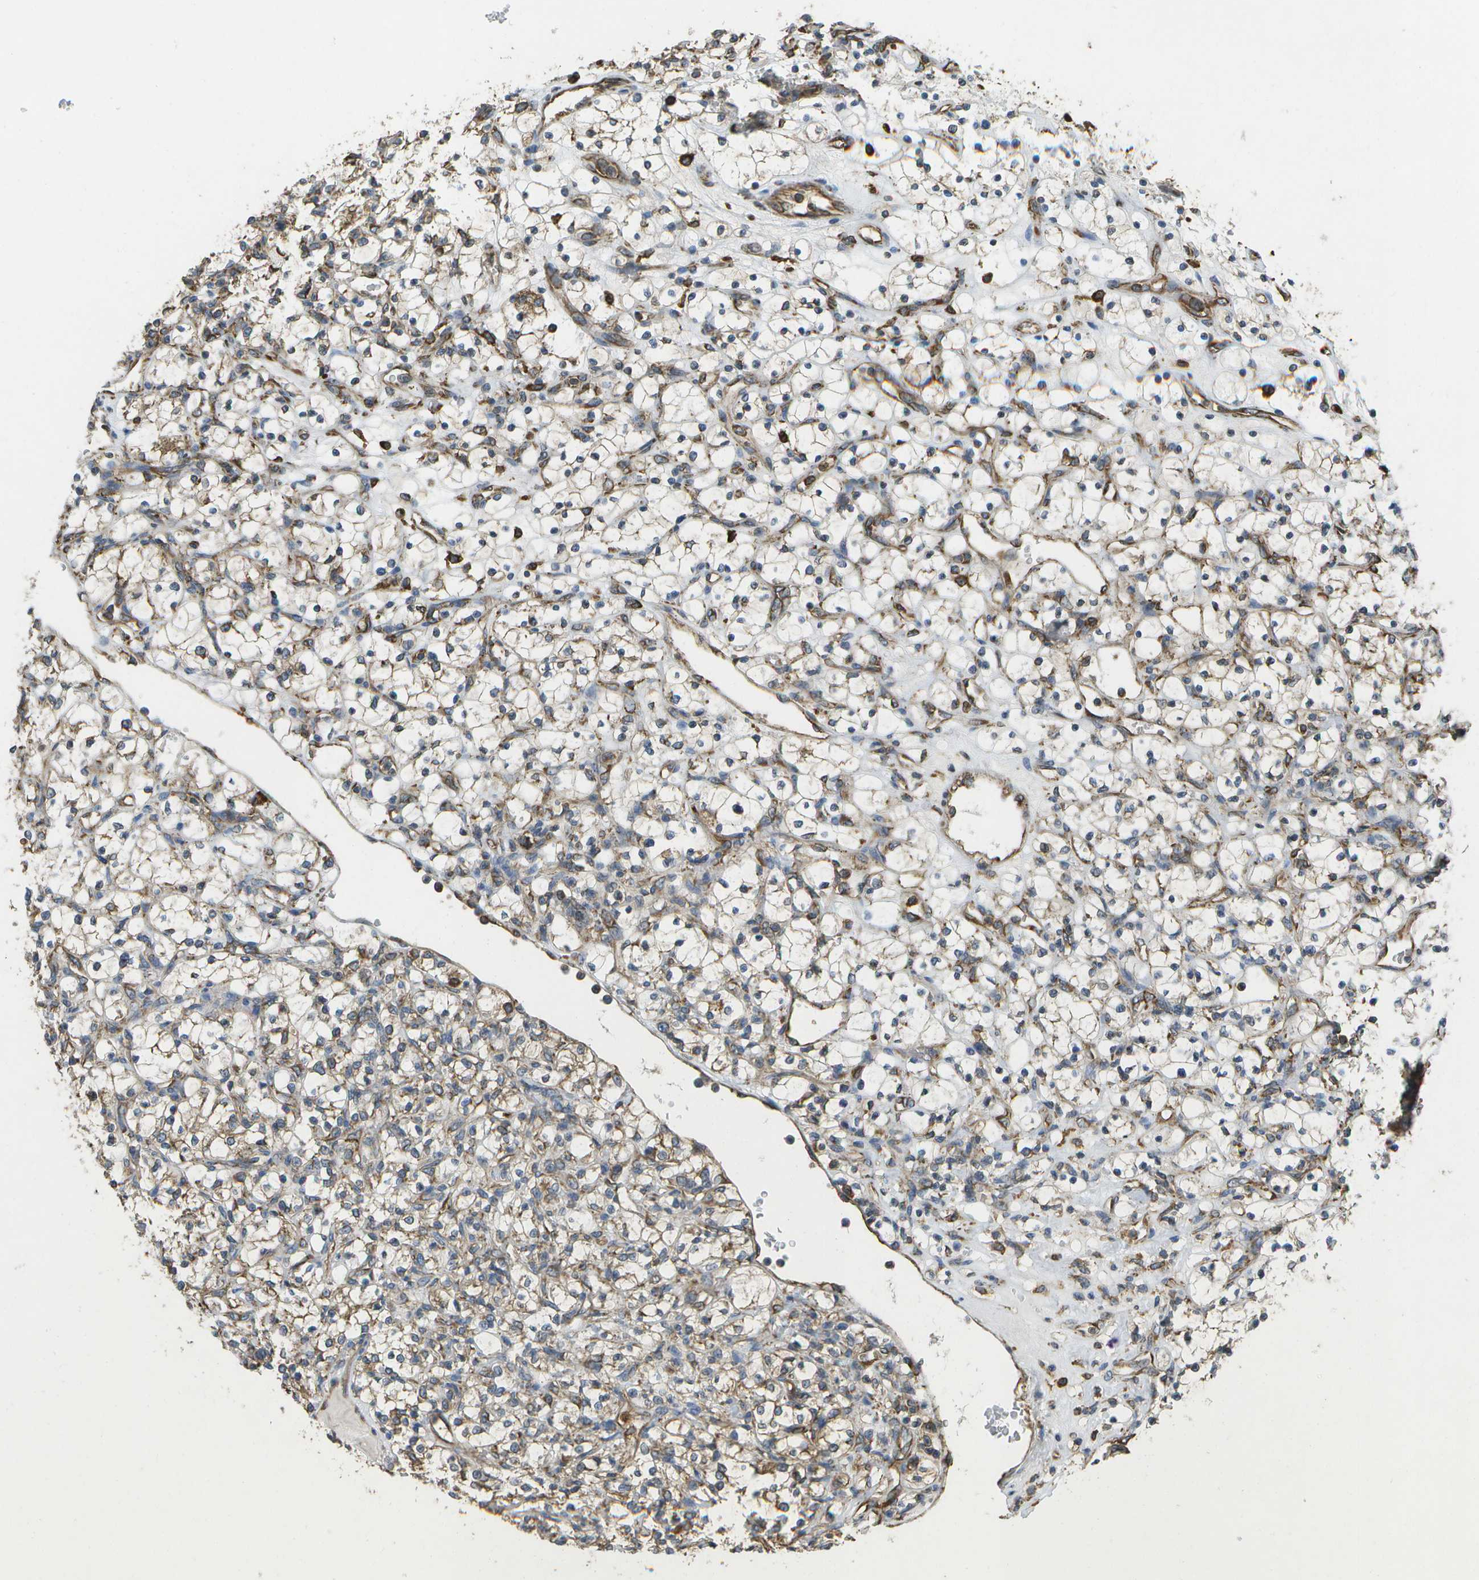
{"staining": {"intensity": "weak", "quantity": "<25%", "location": "cytoplasmic/membranous"}, "tissue": "renal cancer", "cell_type": "Tumor cells", "image_type": "cancer", "snomed": [{"axis": "morphology", "description": "Adenocarcinoma, NOS"}, {"axis": "topography", "description": "Kidney"}], "caption": "Immunohistochemistry of renal cancer (adenocarcinoma) reveals no positivity in tumor cells. The staining is performed using DAB (3,3'-diaminobenzidine) brown chromogen with nuclei counter-stained in using hematoxylin.", "gene": "PDIA4", "patient": {"sex": "female", "age": 69}}